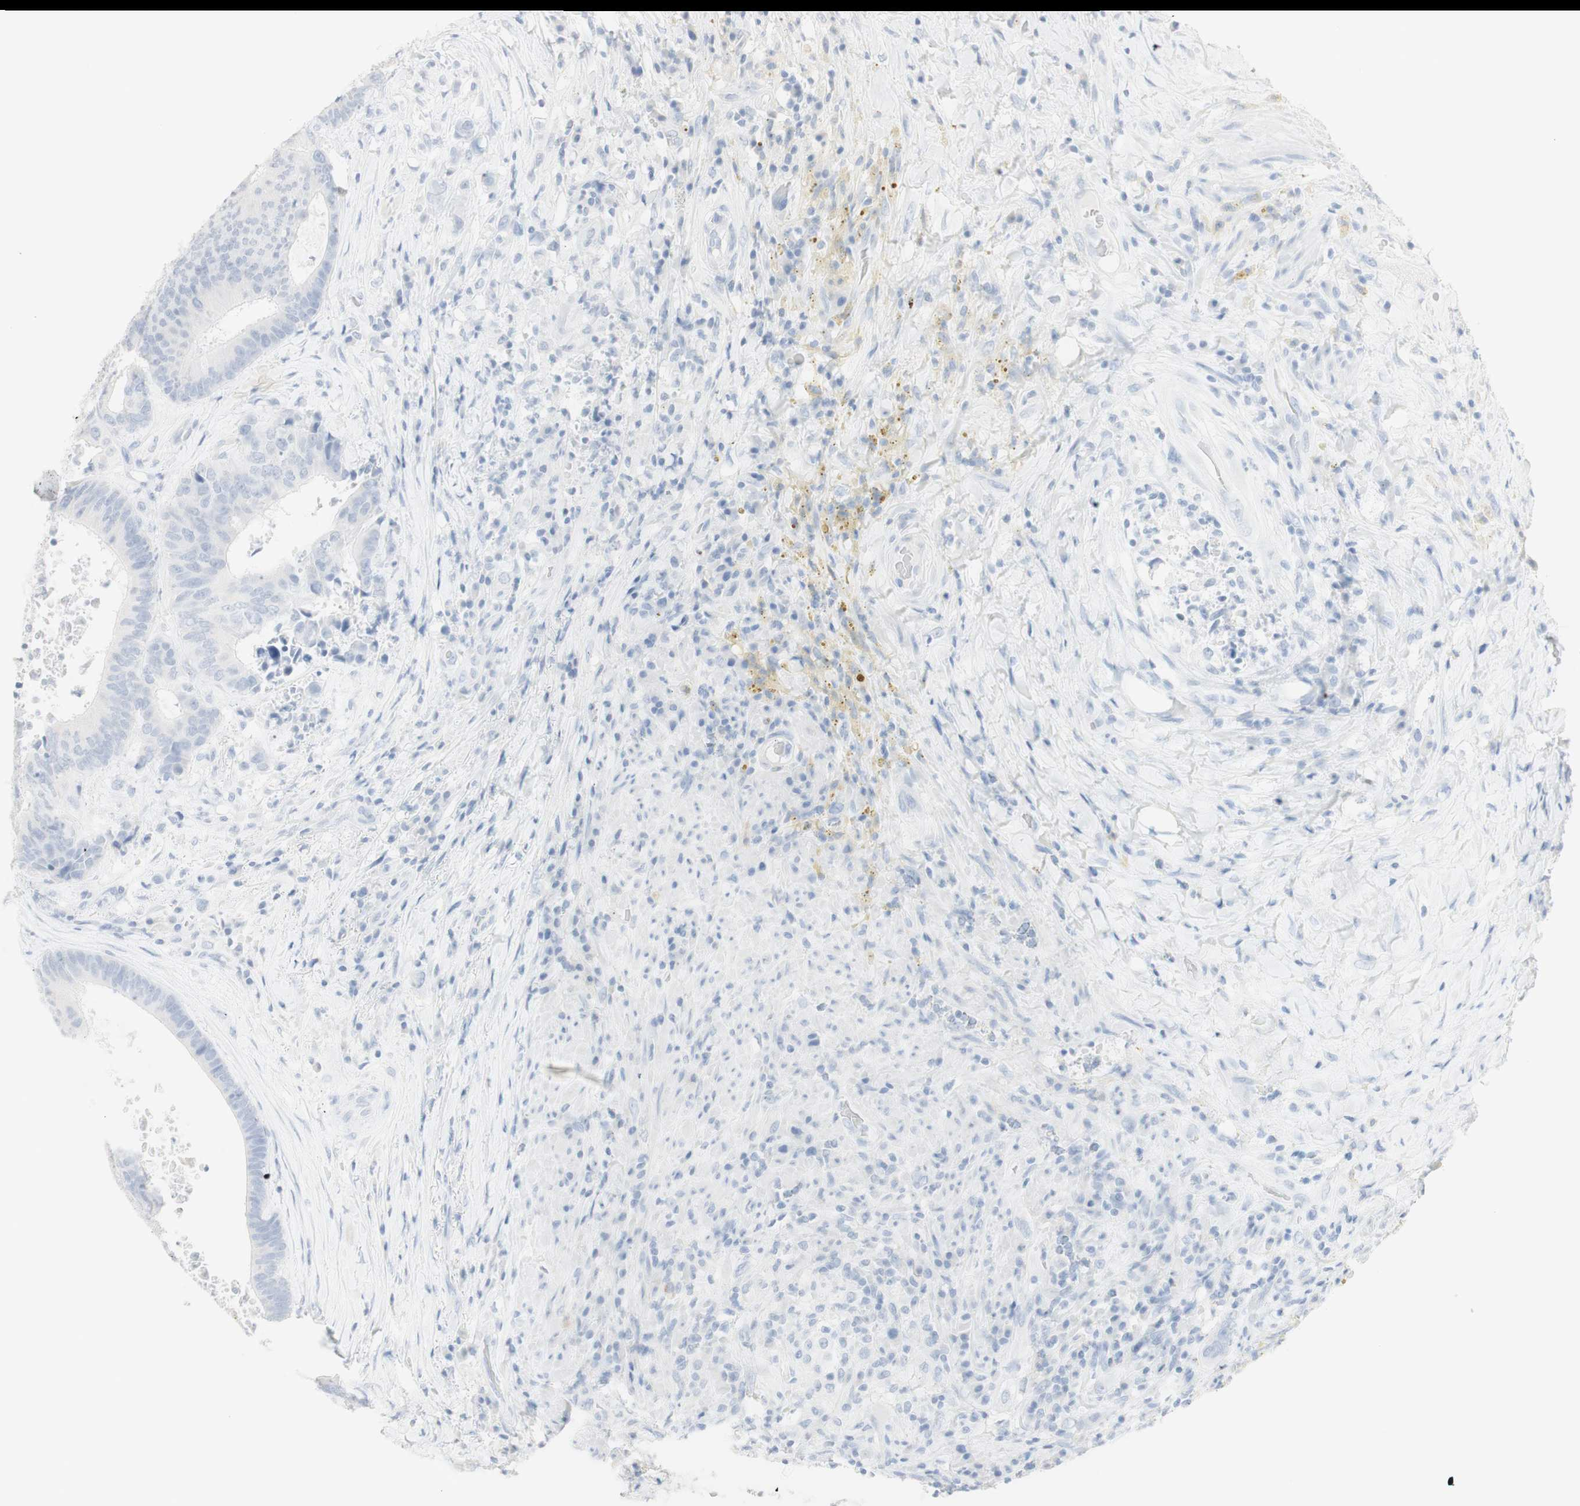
{"staining": {"intensity": "negative", "quantity": "none", "location": "none"}, "tissue": "colorectal cancer", "cell_type": "Tumor cells", "image_type": "cancer", "snomed": [{"axis": "morphology", "description": "Adenocarcinoma, NOS"}, {"axis": "topography", "description": "Rectum"}], "caption": "There is no significant staining in tumor cells of colorectal adenocarcinoma.", "gene": "NAPSA", "patient": {"sex": "male", "age": 72}}